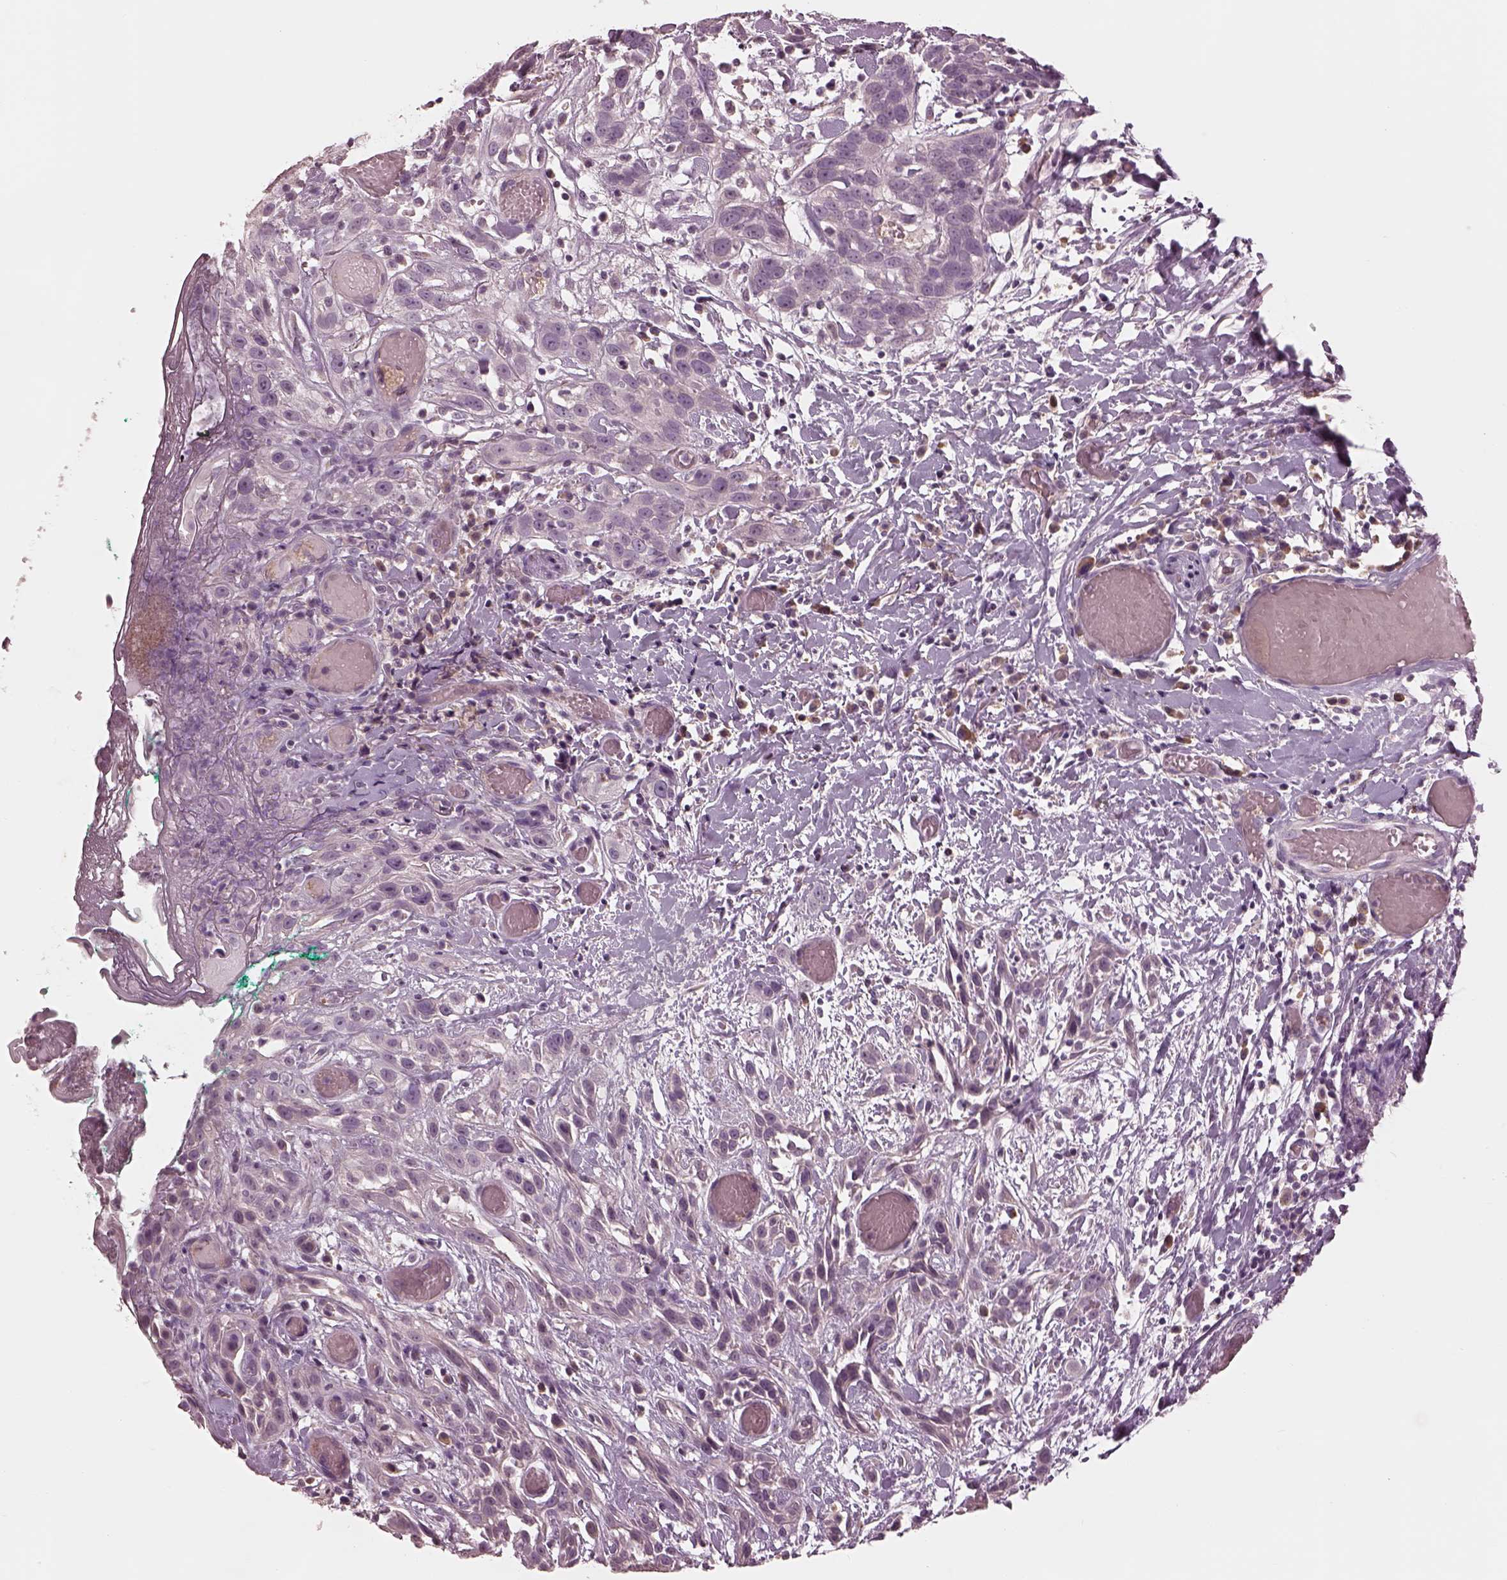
{"staining": {"intensity": "negative", "quantity": "none", "location": "none"}, "tissue": "head and neck cancer", "cell_type": "Tumor cells", "image_type": "cancer", "snomed": [{"axis": "morphology", "description": "Normal tissue, NOS"}, {"axis": "morphology", "description": "Squamous cell carcinoma, NOS"}, {"axis": "topography", "description": "Oral tissue"}, {"axis": "topography", "description": "Salivary gland"}, {"axis": "topography", "description": "Head-Neck"}], "caption": "A micrograph of head and neck cancer stained for a protein shows no brown staining in tumor cells.", "gene": "MIA", "patient": {"sex": "female", "age": 62}}